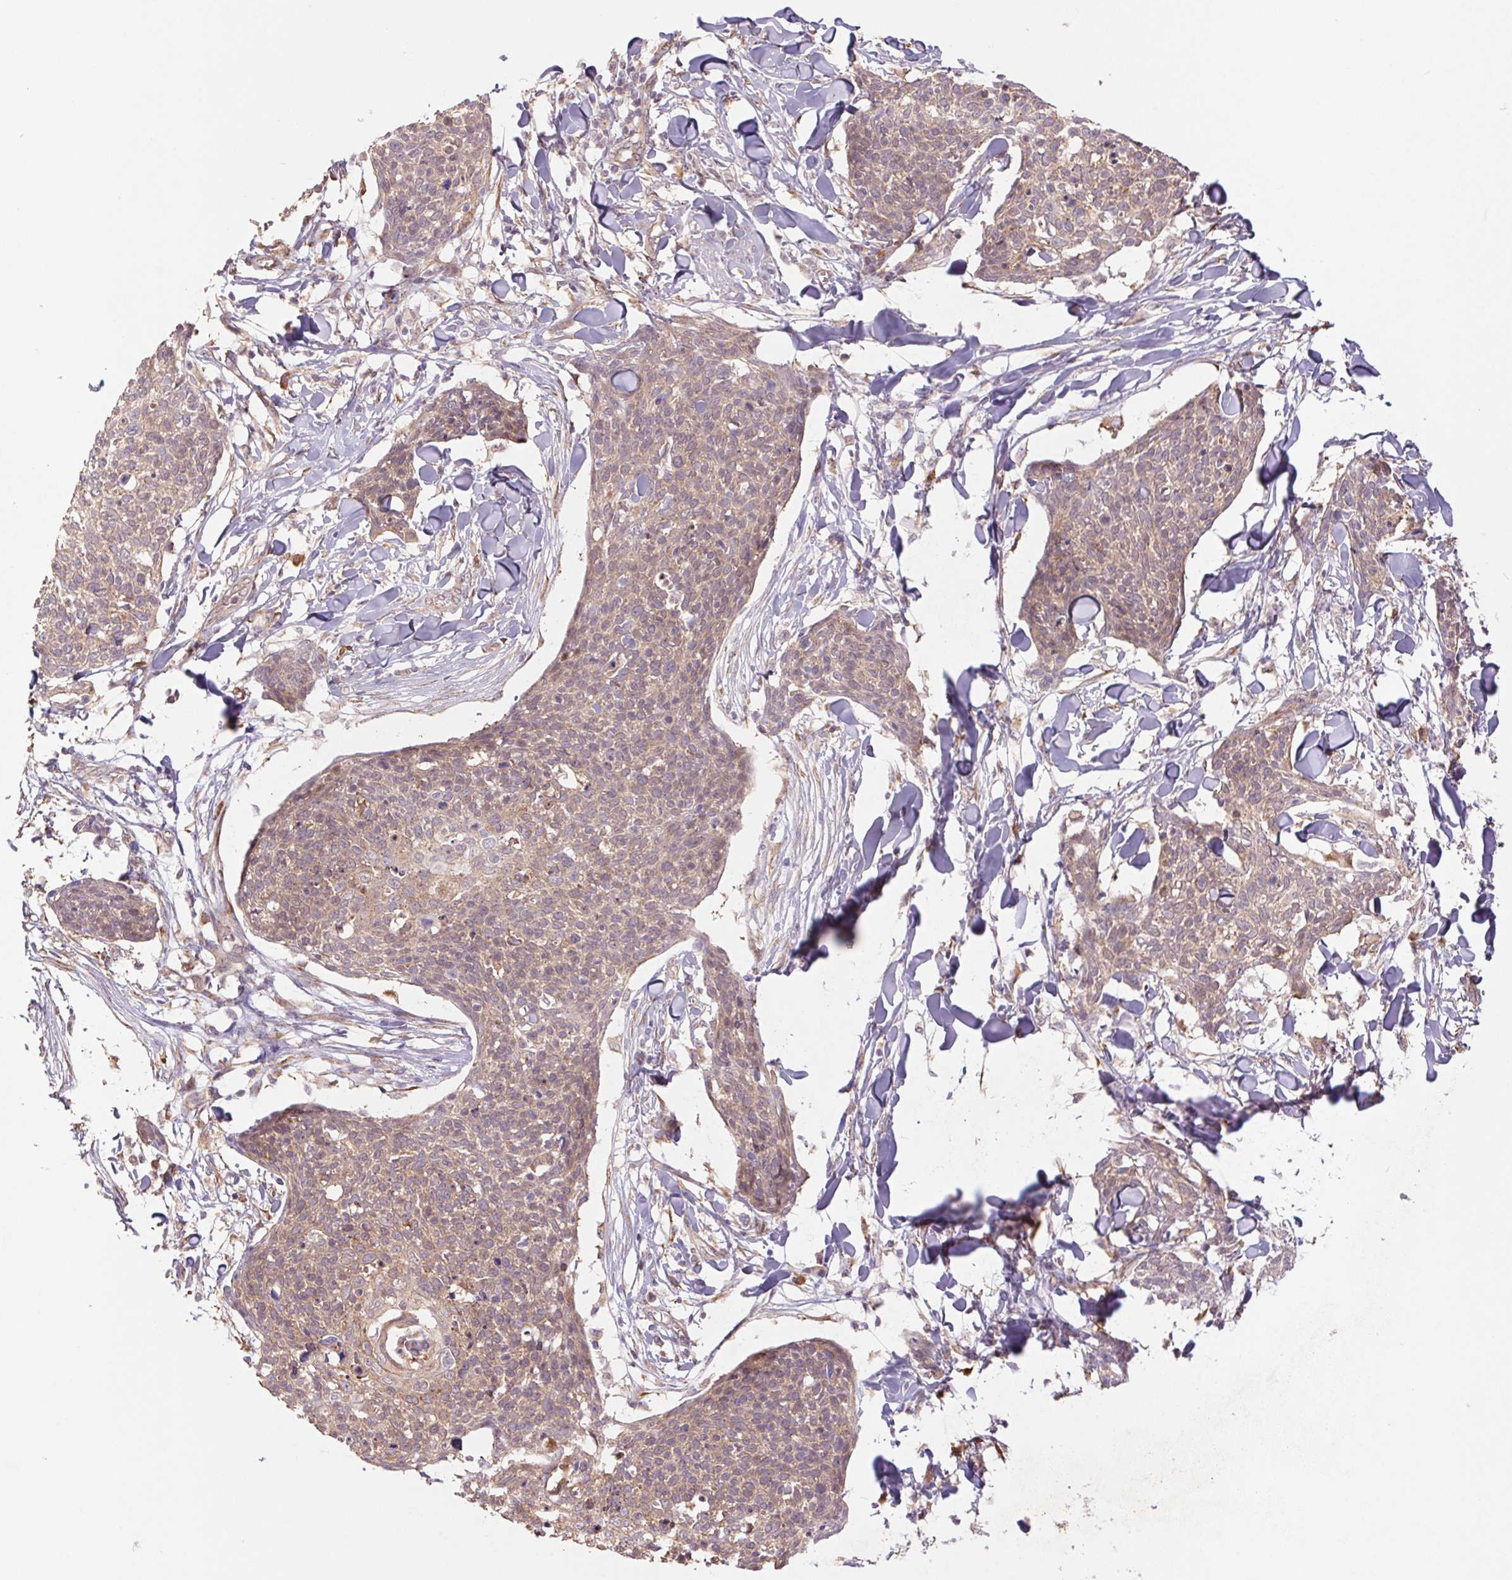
{"staining": {"intensity": "weak", "quantity": "<25%", "location": "cytoplasmic/membranous"}, "tissue": "skin cancer", "cell_type": "Tumor cells", "image_type": "cancer", "snomed": [{"axis": "morphology", "description": "Squamous cell carcinoma, NOS"}, {"axis": "topography", "description": "Skin"}, {"axis": "topography", "description": "Vulva"}], "caption": "Skin cancer stained for a protein using immunohistochemistry shows no positivity tumor cells.", "gene": "RRM1", "patient": {"sex": "female", "age": 75}}